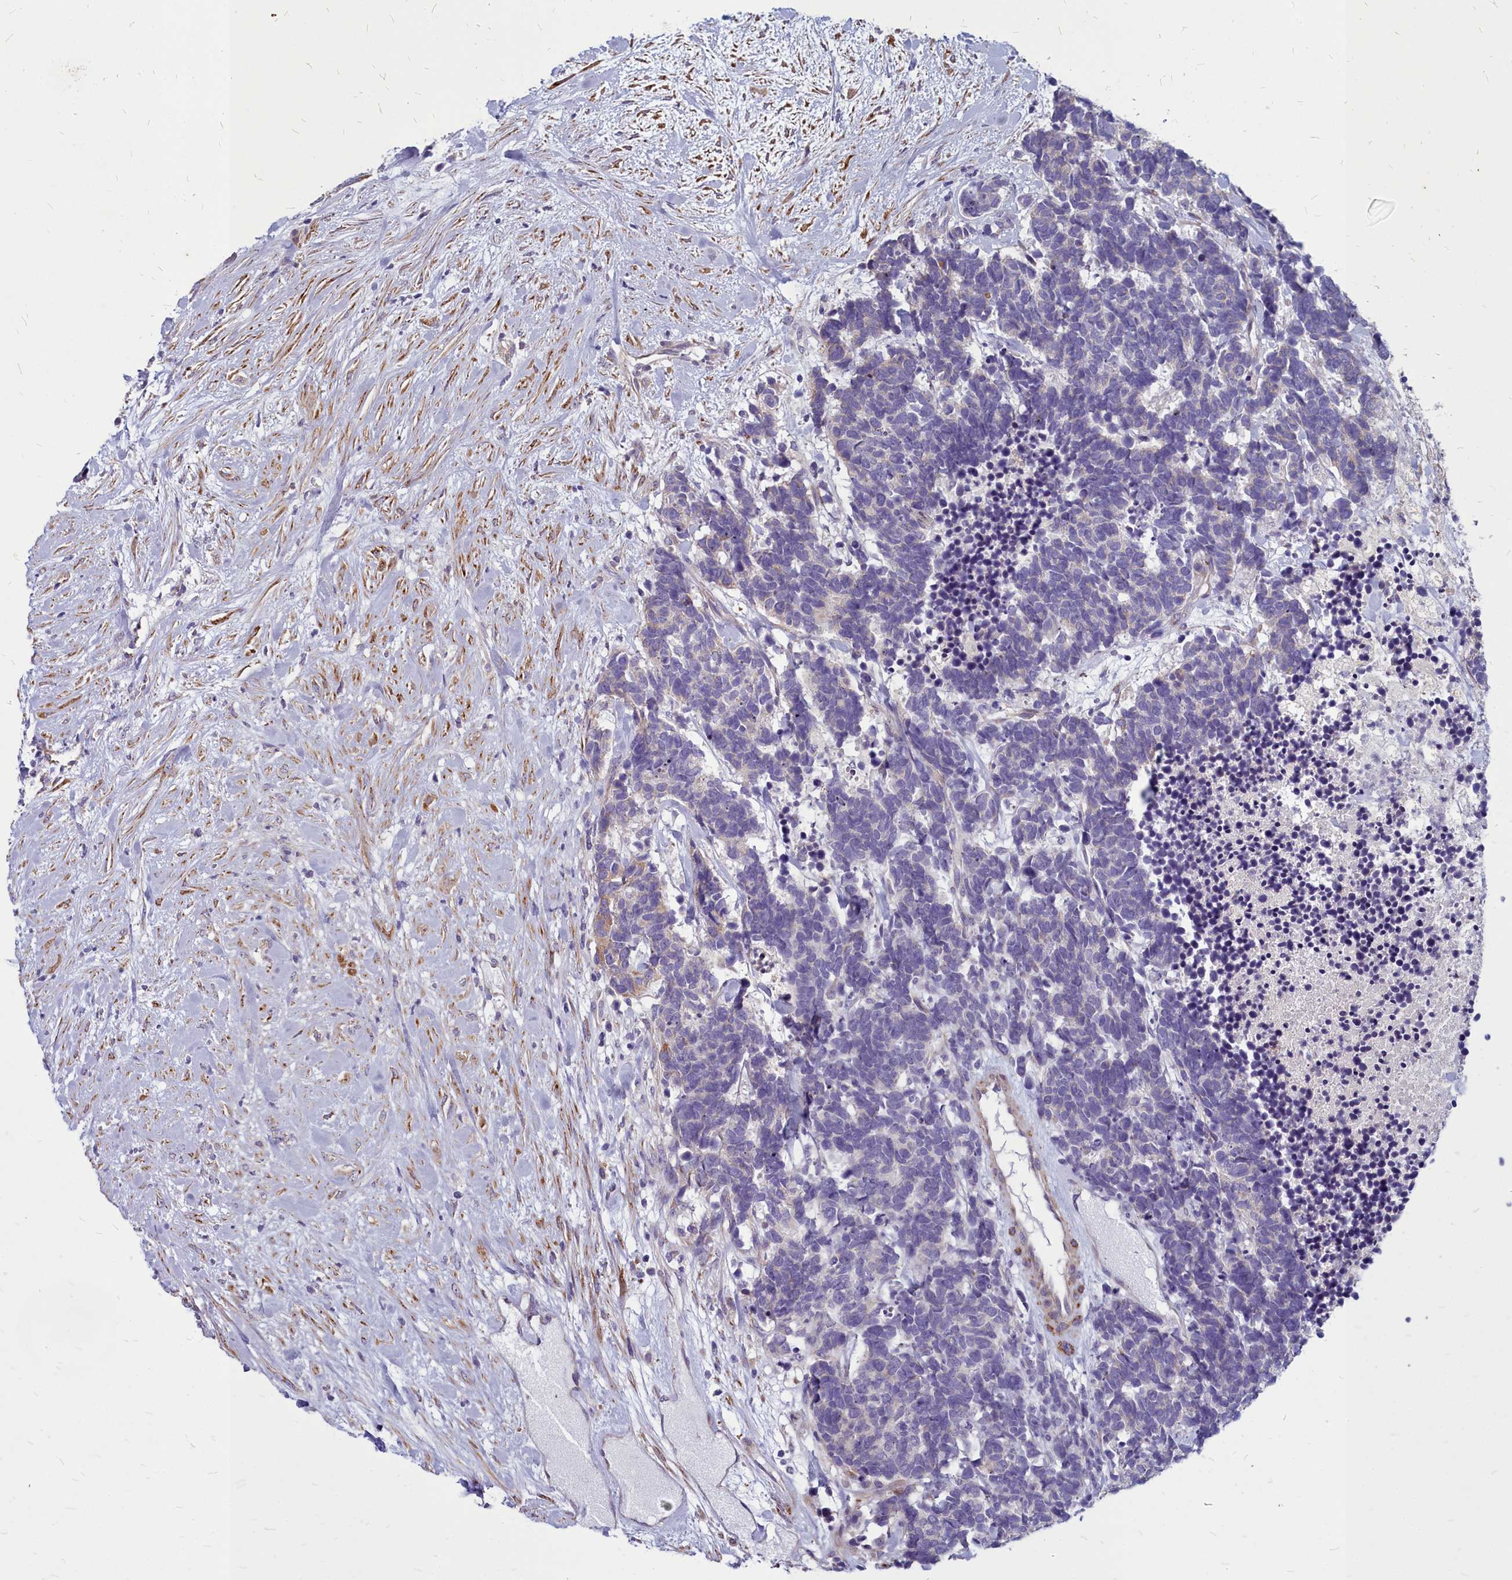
{"staining": {"intensity": "negative", "quantity": "none", "location": "none"}, "tissue": "carcinoid", "cell_type": "Tumor cells", "image_type": "cancer", "snomed": [{"axis": "morphology", "description": "Carcinoma, NOS"}, {"axis": "morphology", "description": "Carcinoid, malignant, NOS"}, {"axis": "topography", "description": "Prostate"}], "caption": "IHC micrograph of carcinoma stained for a protein (brown), which shows no expression in tumor cells.", "gene": "SMPD4", "patient": {"sex": "male", "age": 57}}